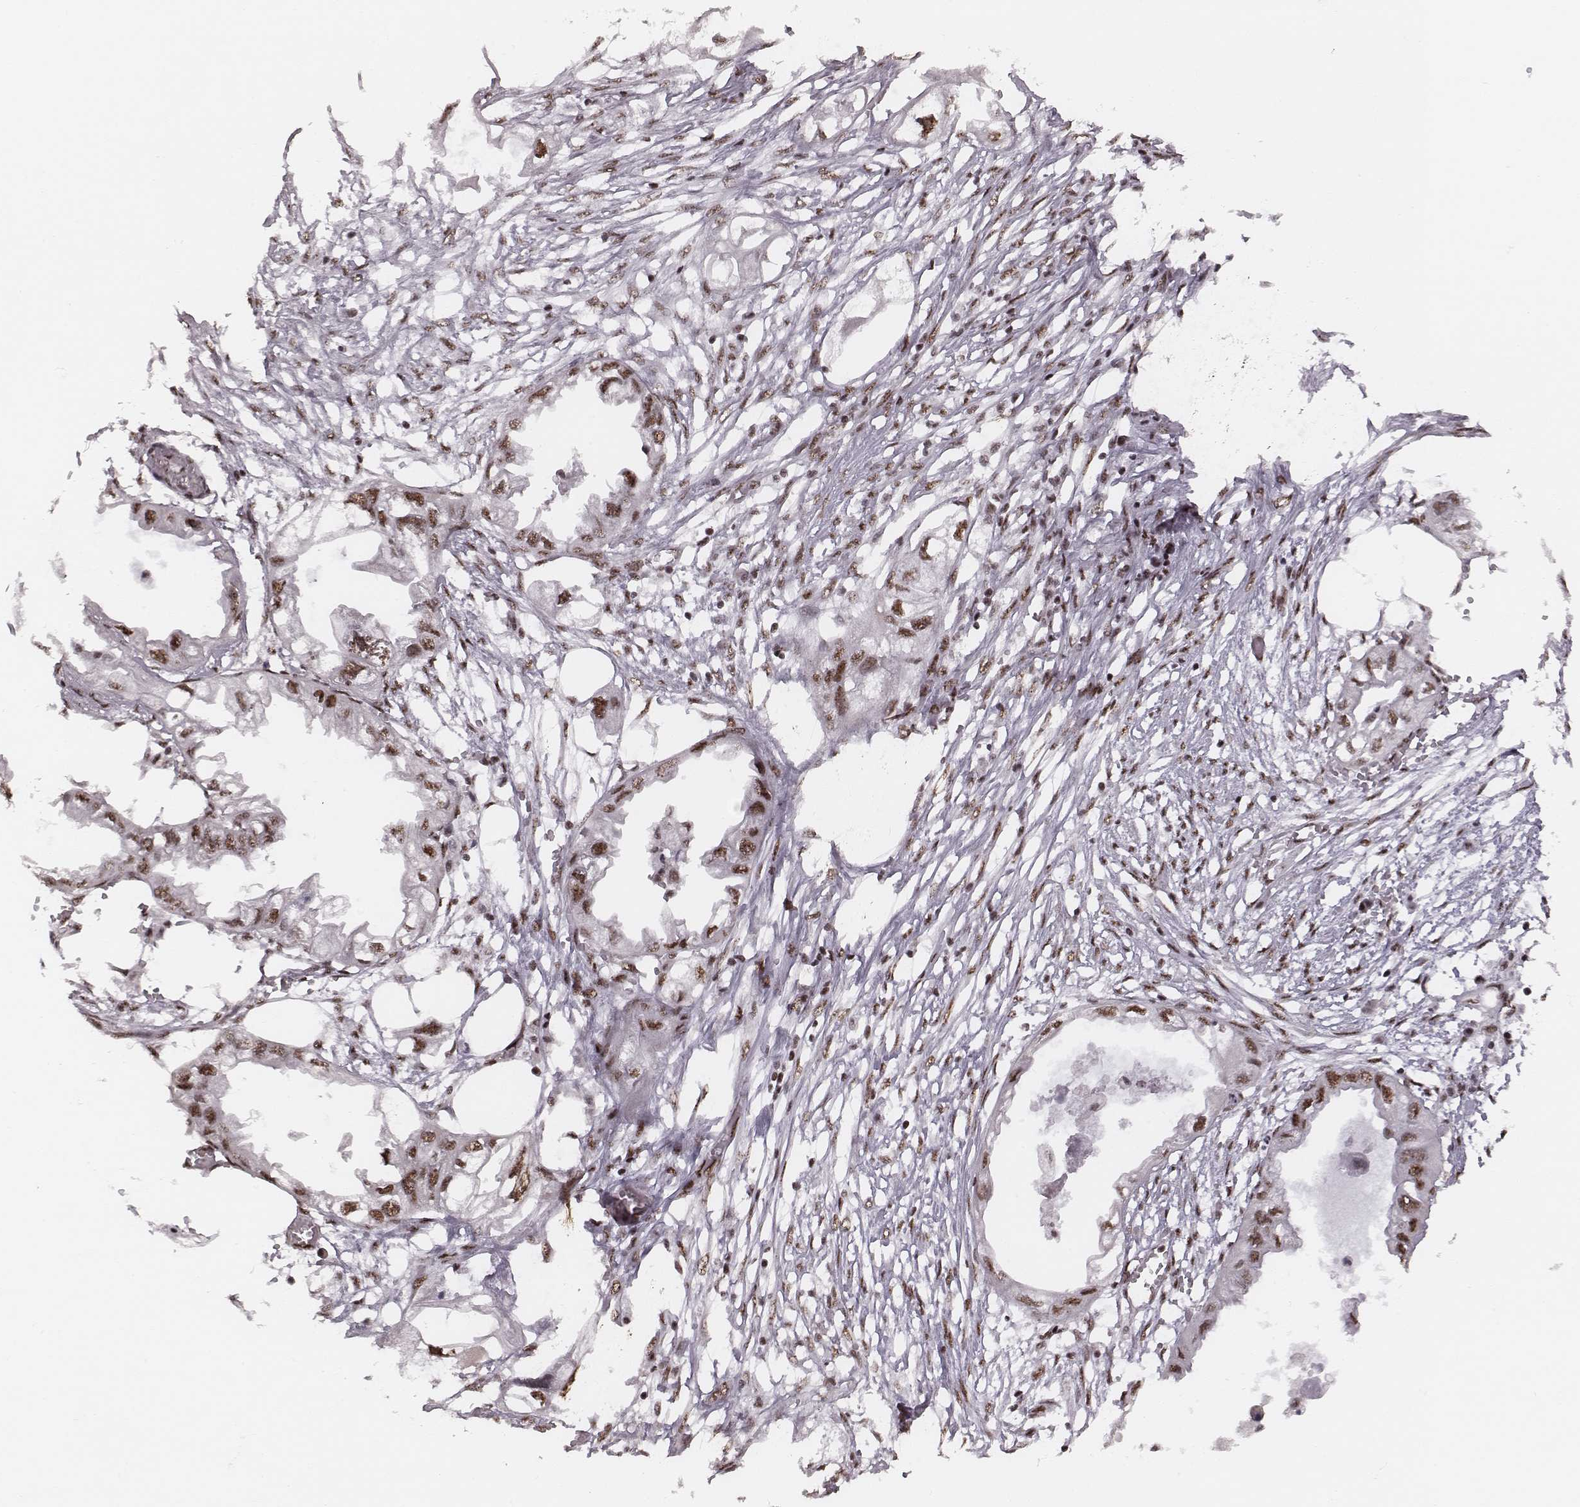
{"staining": {"intensity": "strong", "quantity": ">75%", "location": "nuclear"}, "tissue": "endometrial cancer", "cell_type": "Tumor cells", "image_type": "cancer", "snomed": [{"axis": "morphology", "description": "Adenocarcinoma, NOS"}, {"axis": "morphology", "description": "Adenocarcinoma, metastatic, NOS"}, {"axis": "topography", "description": "Adipose tissue"}, {"axis": "topography", "description": "Endometrium"}], "caption": "High-power microscopy captured an immunohistochemistry histopathology image of adenocarcinoma (endometrial), revealing strong nuclear expression in approximately >75% of tumor cells.", "gene": "LUC7L", "patient": {"sex": "female", "age": 67}}